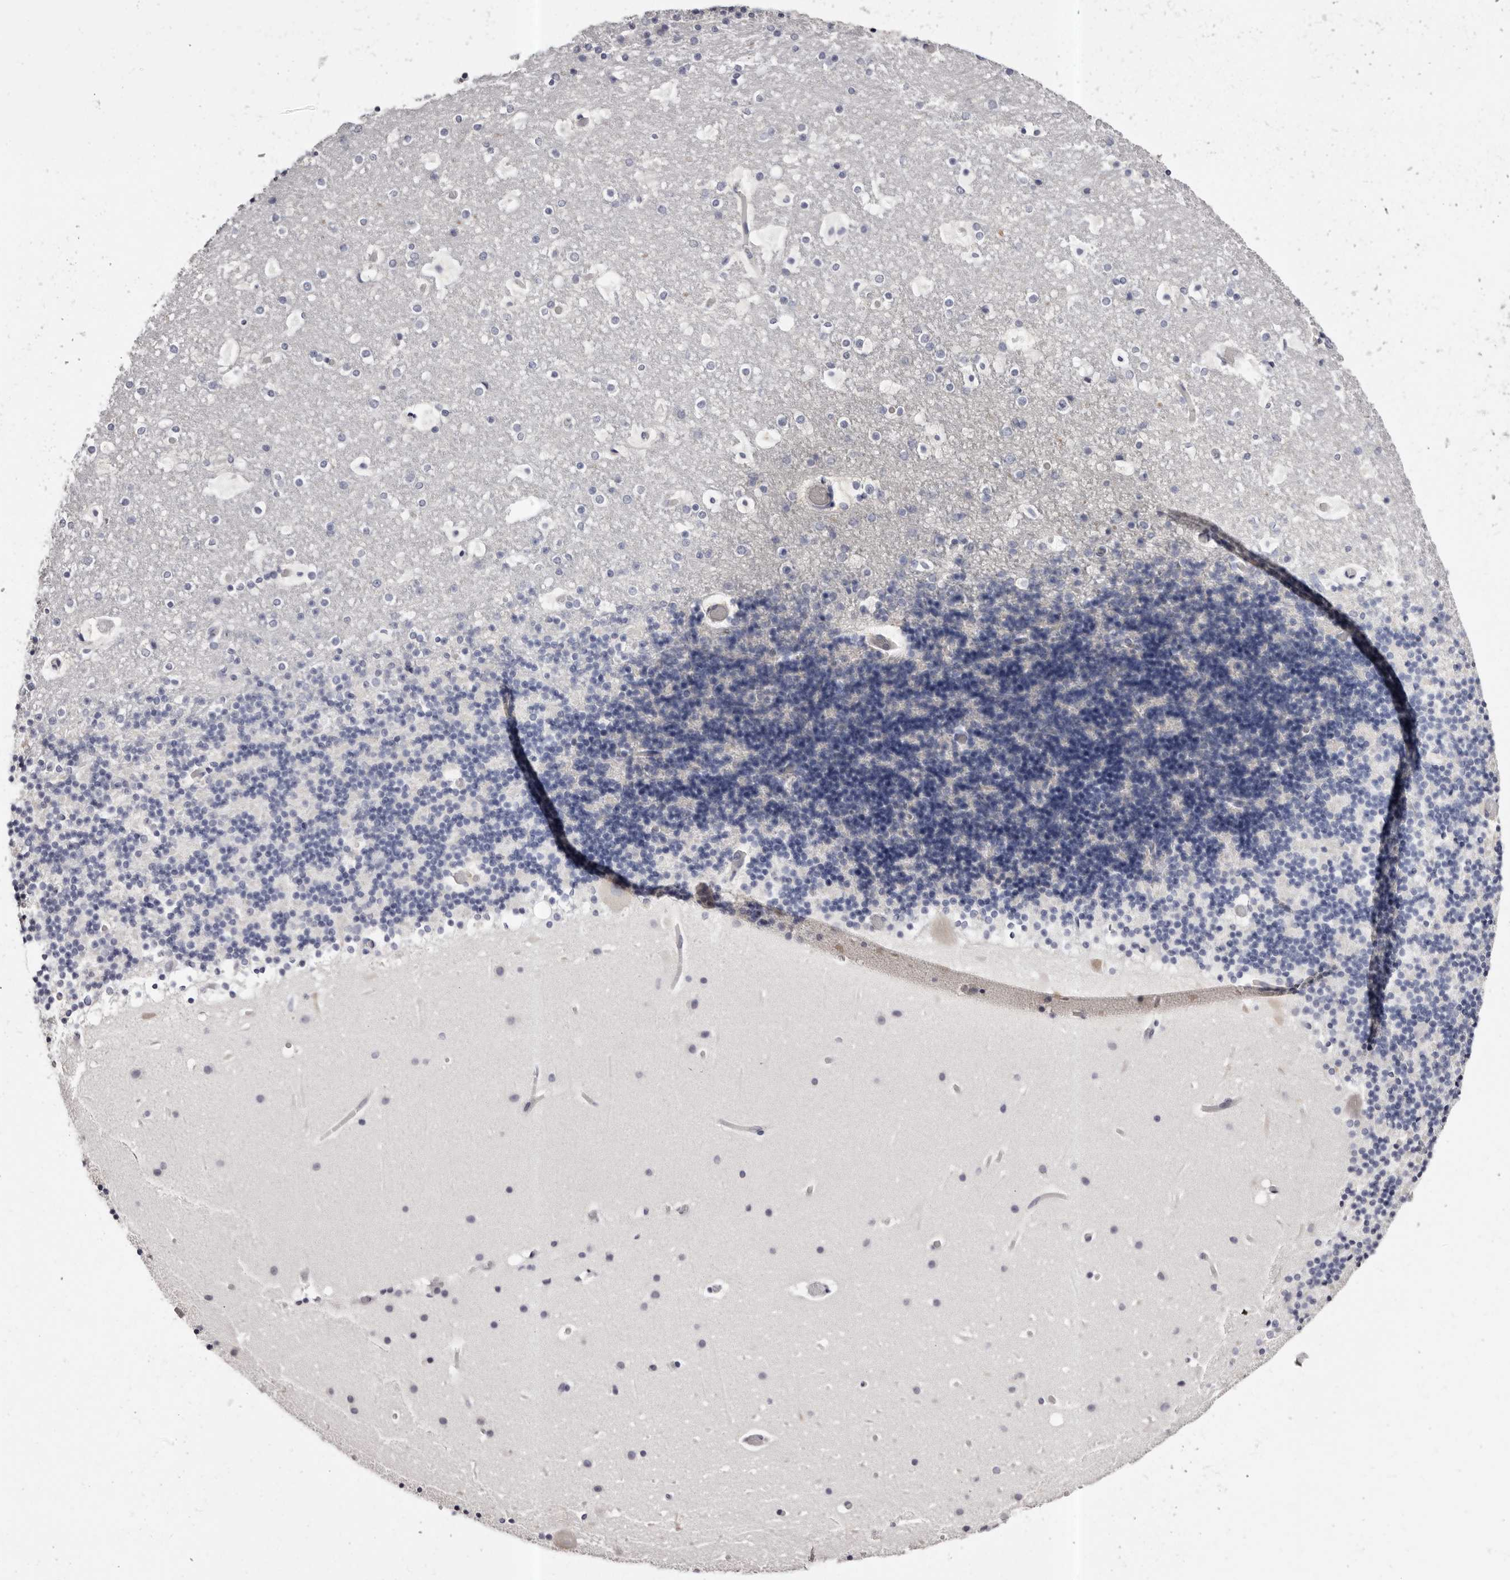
{"staining": {"intensity": "negative", "quantity": "none", "location": "none"}, "tissue": "cerebellum", "cell_type": "Cells in granular layer", "image_type": "normal", "snomed": [{"axis": "morphology", "description": "Normal tissue, NOS"}, {"axis": "topography", "description": "Cerebellum"}], "caption": "High power microscopy photomicrograph of an immunohistochemistry (IHC) photomicrograph of unremarkable cerebellum, revealing no significant expression in cells in granular layer.", "gene": "ROM1", "patient": {"sex": "male", "age": 57}}